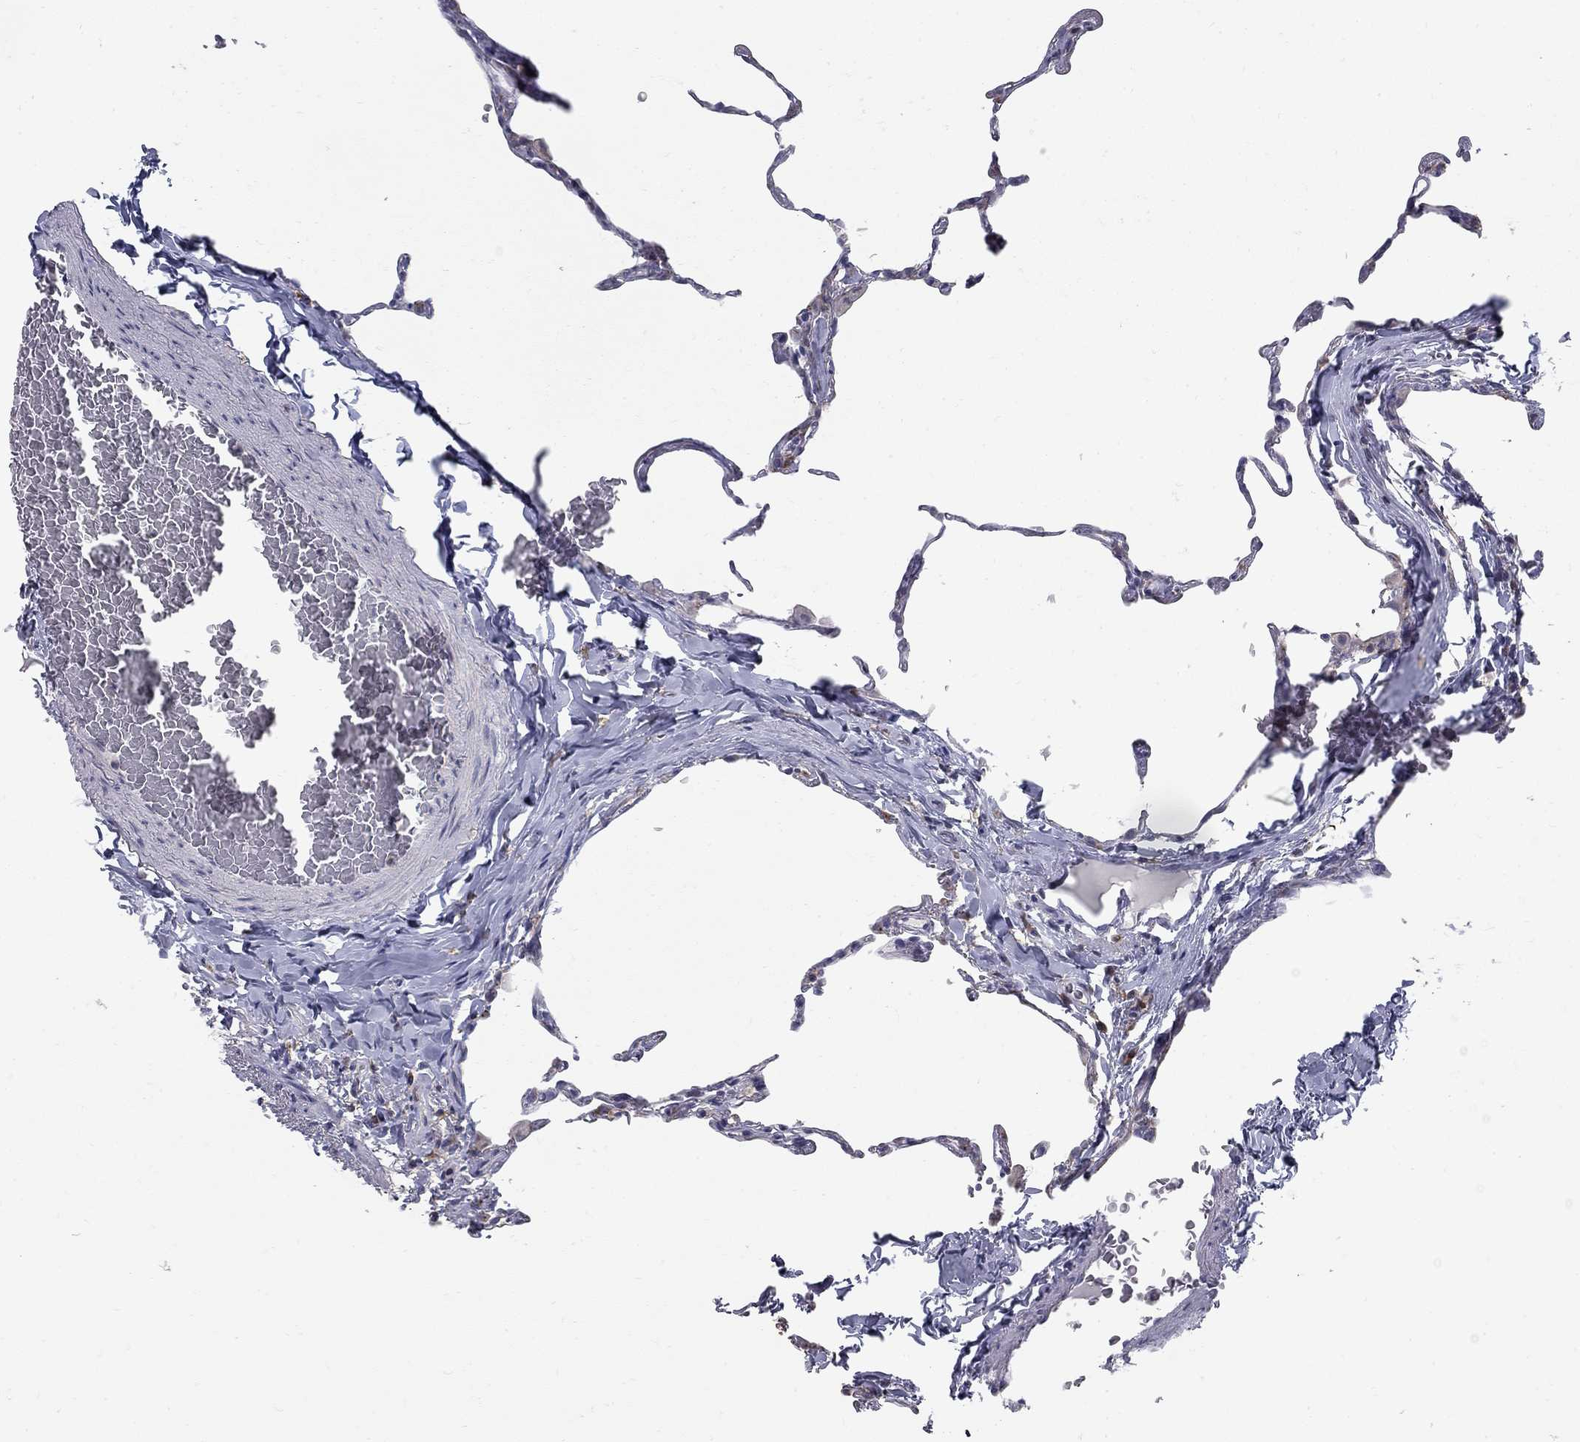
{"staining": {"intensity": "negative", "quantity": "none", "location": "none"}, "tissue": "lung", "cell_type": "Alveolar cells", "image_type": "normal", "snomed": [{"axis": "morphology", "description": "Normal tissue, NOS"}, {"axis": "topography", "description": "Lung"}], "caption": "Photomicrograph shows no significant protein staining in alveolar cells of normal lung.", "gene": "KIAA0319L", "patient": {"sex": "female", "age": 57}}